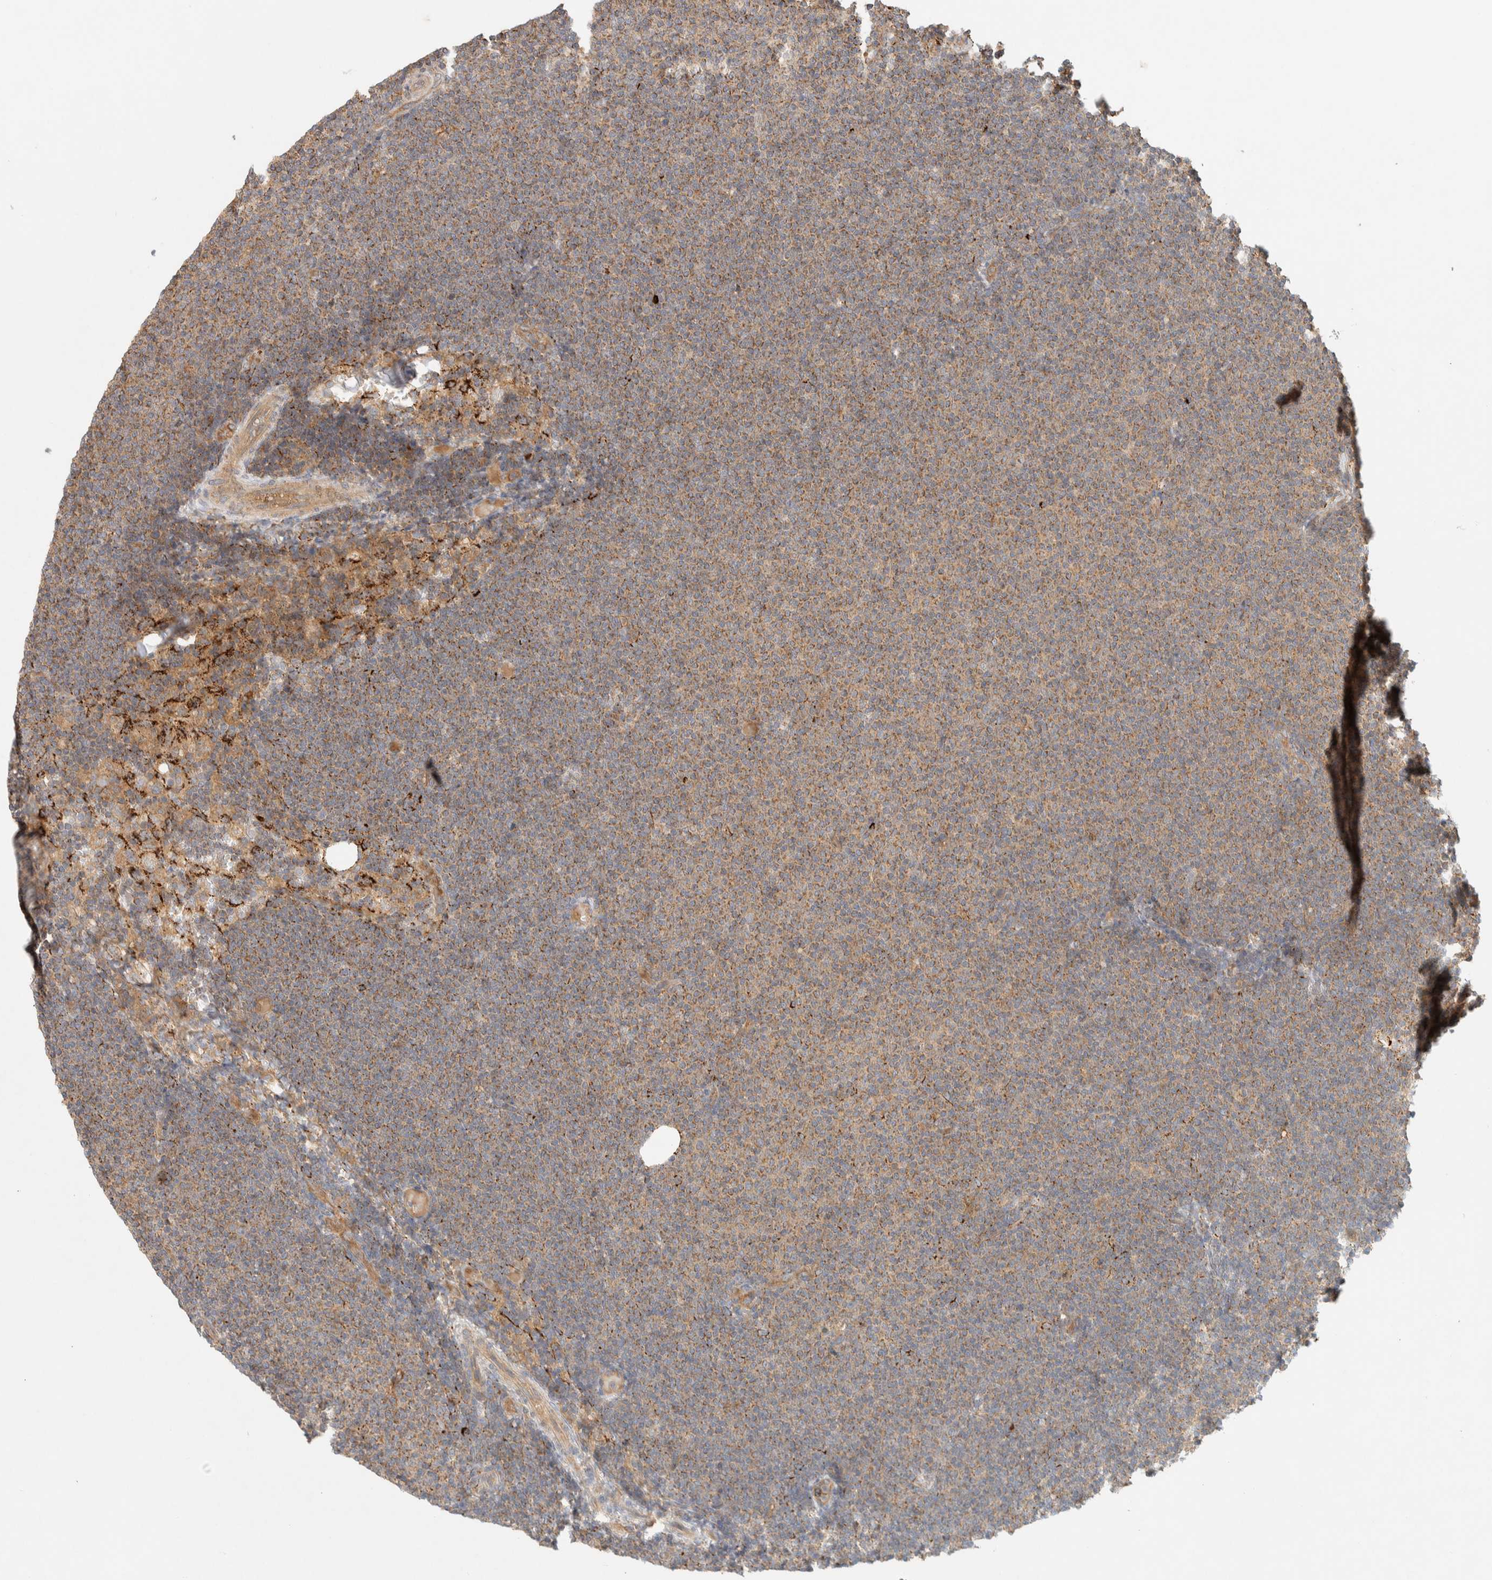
{"staining": {"intensity": "moderate", "quantity": ">75%", "location": "cytoplasmic/membranous"}, "tissue": "lymphoma", "cell_type": "Tumor cells", "image_type": "cancer", "snomed": [{"axis": "morphology", "description": "Malignant lymphoma, non-Hodgkin's type, Low grade"}, {"axis": "topography", "description": "Lymph node"}], "caption": "Immunohistochemistry (IHC) (DAB) staining of human malignant lymphoma, non-Hodgkin's type (low-grade) demonstrates moderate cytoplasmic/membranous protein positivity in approximately >75% of tumor cells.", "gene": "FAM167A", "patient": {"sex": "female", "age": 53}}